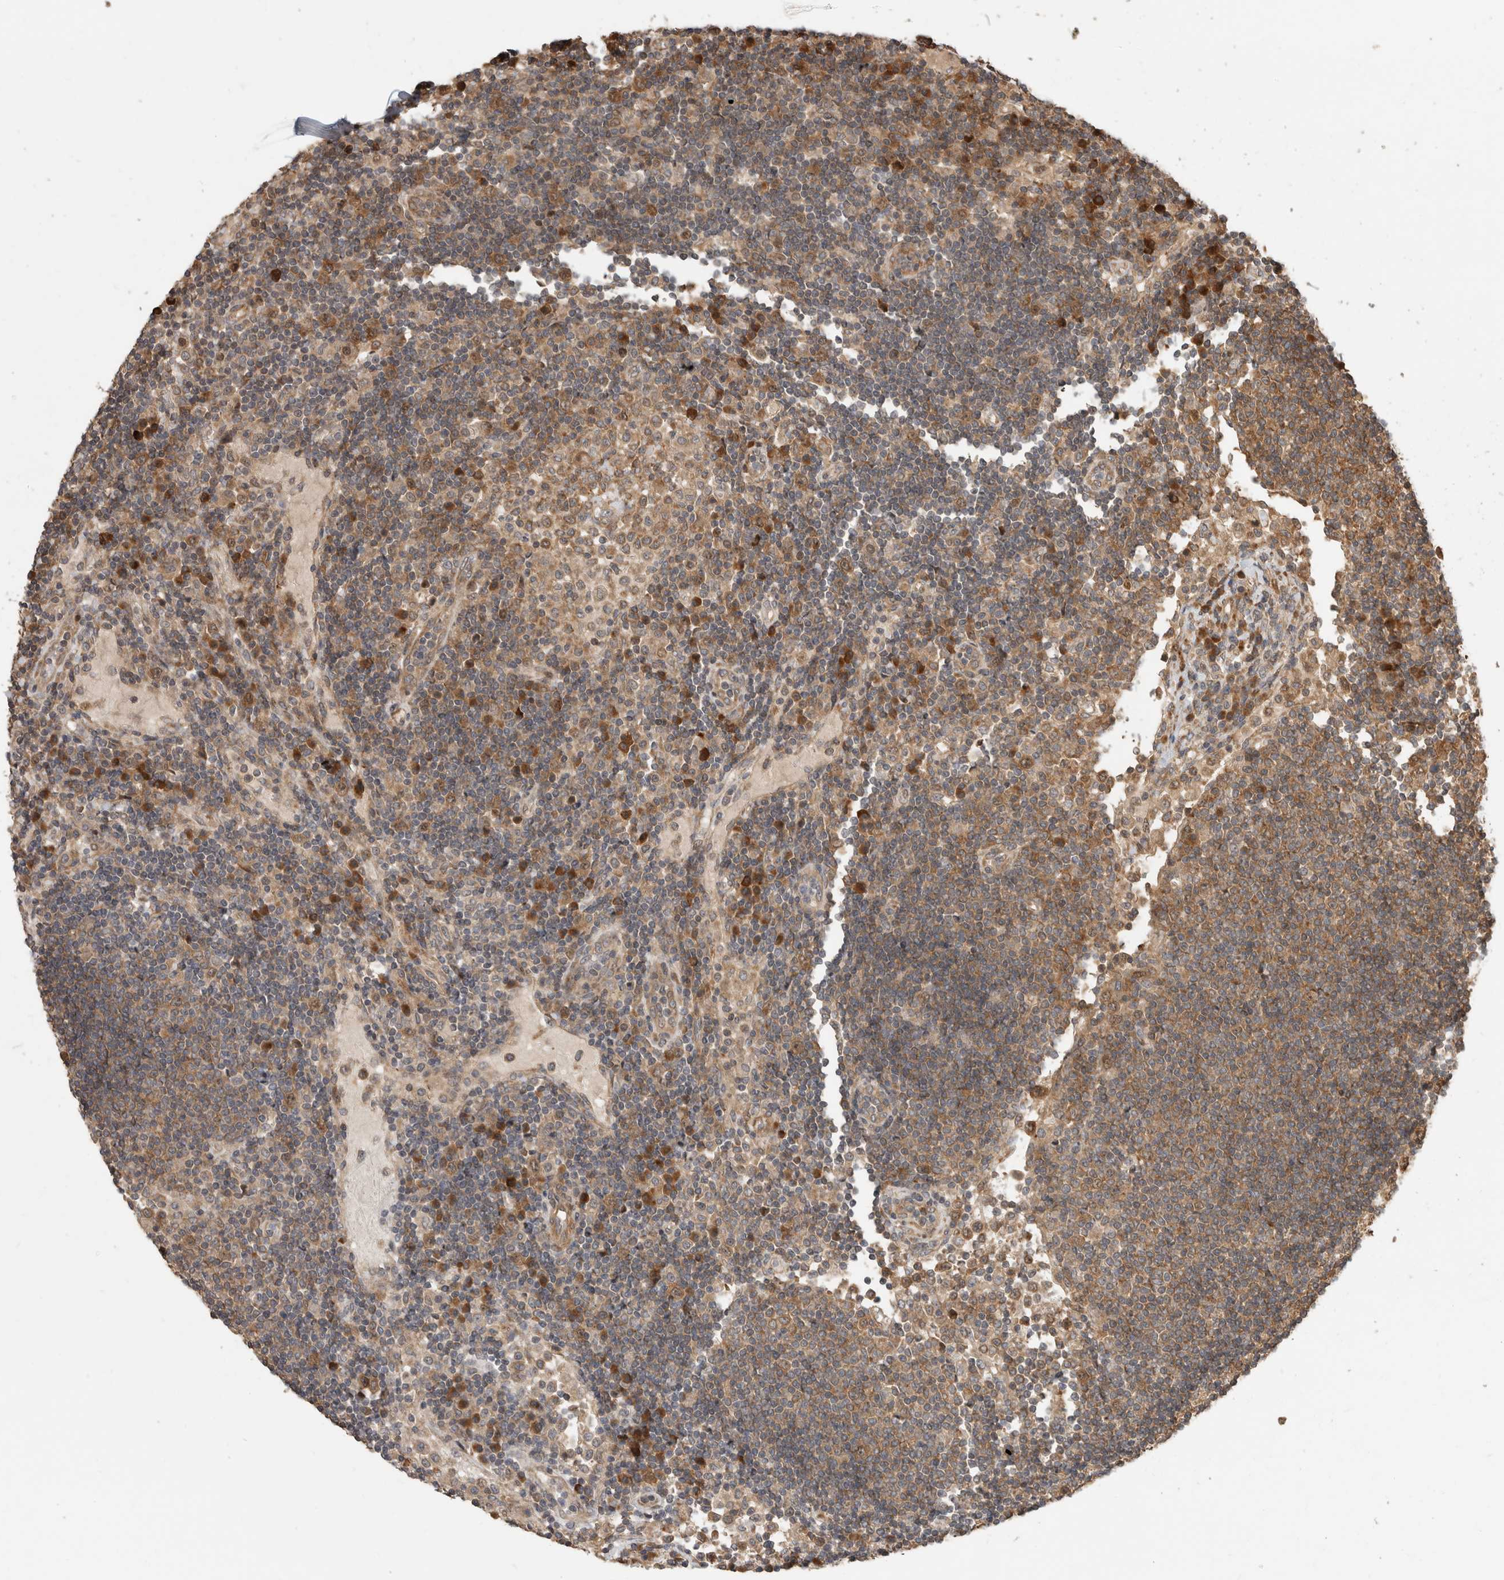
{"staining": {"intensity": "moderate", "quantity": ">75%", "location": "cytoplasmic/membranous"}, "tissue": "lymph node", "cell_type": "Germinal center cells", "image_type": "normal", "snomed": [{"axis": "morphology", "description": "Normal tissue, NOS"}, {"axis": "topography", "description": "Lymph node"}], "caption": "This is an image of IHC staining of benign lymph node, which shows moderate positivity in the cytoplasmic/membranous of germinal center cells.", "gene": "PCDHB15", "patient": {"sex": "female", "age": 53}}